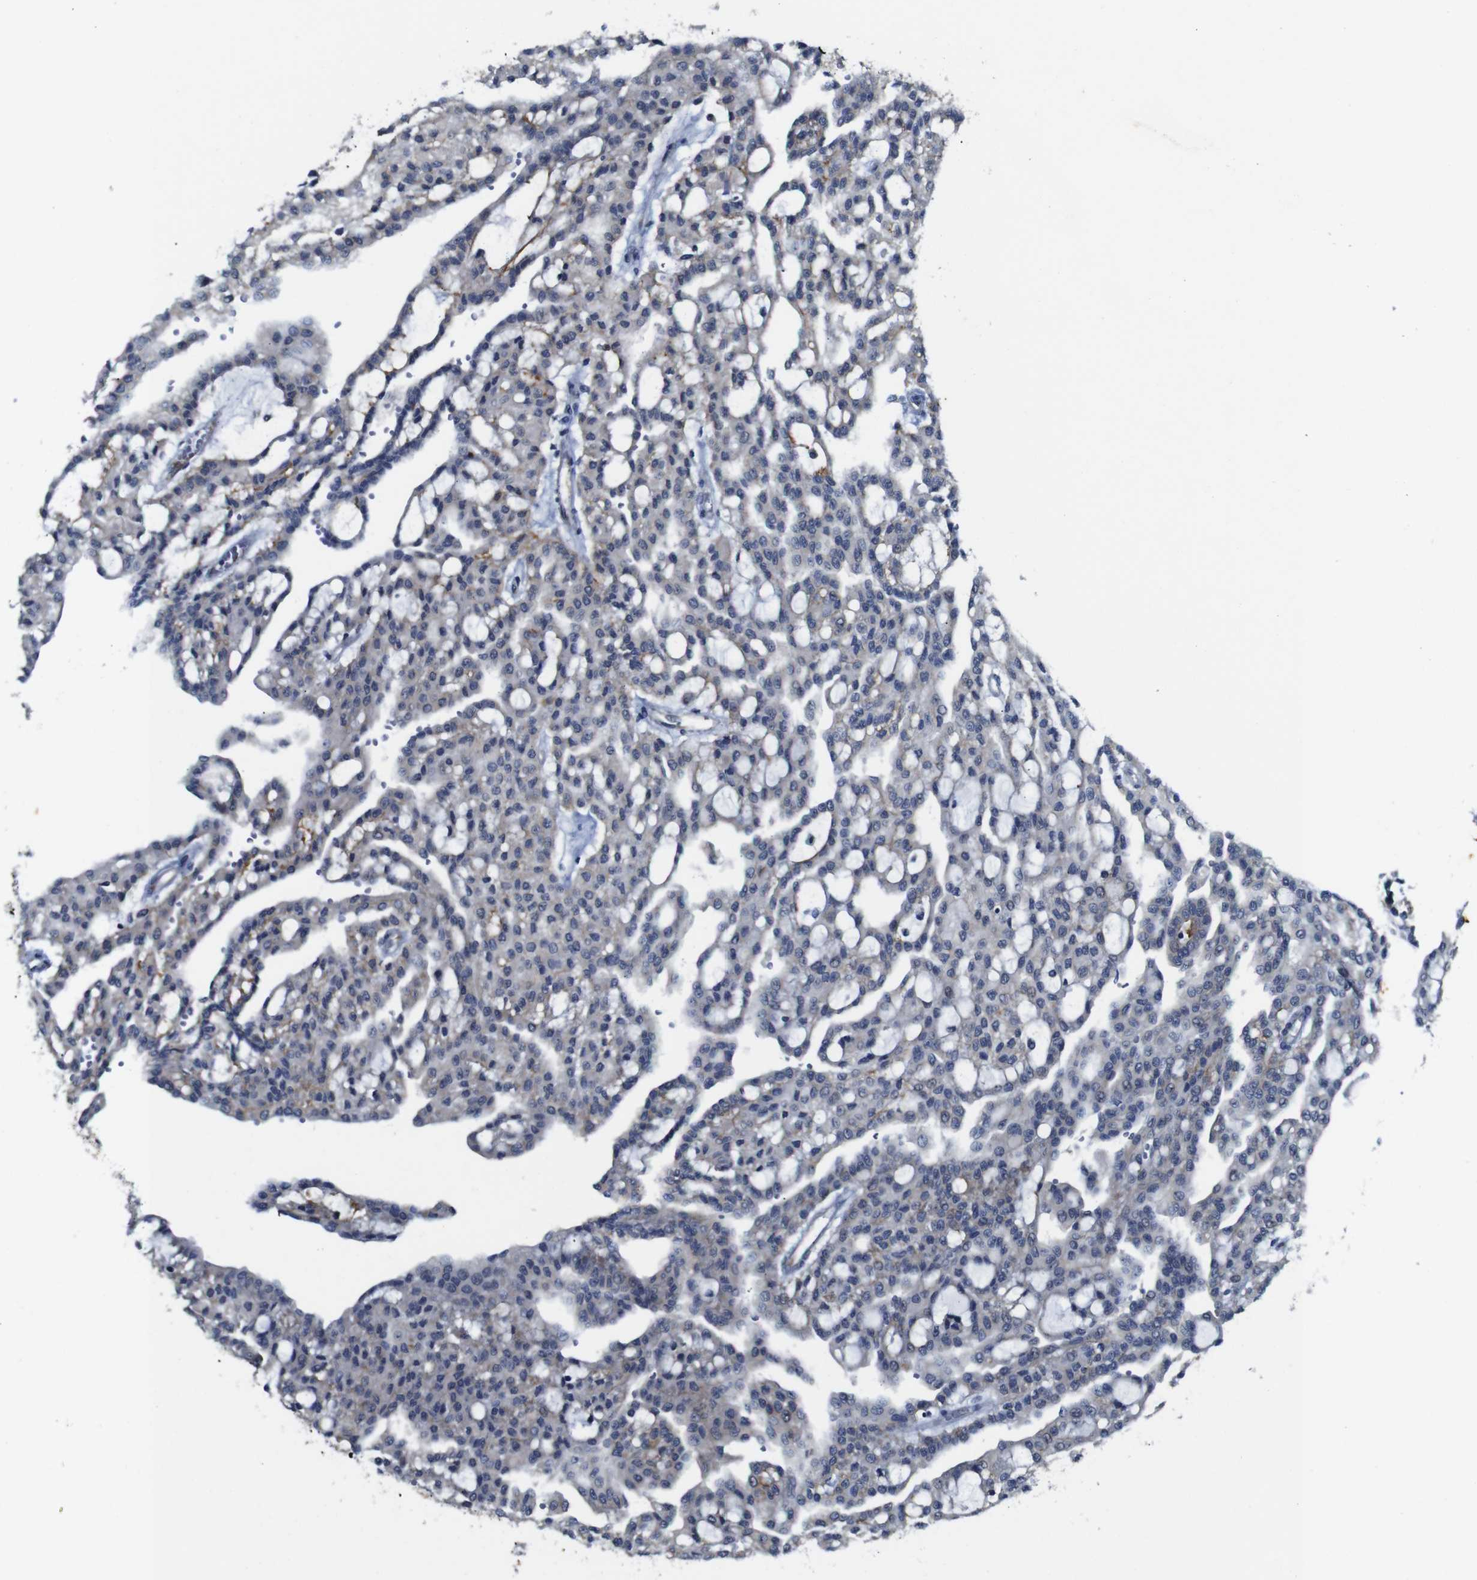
{"staining": {"intensity": "negative", "quantity": "none", "location": "none"}, "tissue": "renal cancer", "cell_type": "Tumor cells", "image_type": "cancer", "snomed": [{"axis": "morphology", "description": "Adenocarcinoma, NOS"}, {"axis": "topography", "description": "Kidney"}], "caption": "A micrograph of human adenocarcinoma (renal) is negative for staining in tumor cells. (DAB (3,3'-diaminobenzidine) immunohistochemistry with hematoxylin counter stain).", "gene": "FURIN", "patient": {"sex": "male", "age": 63}}